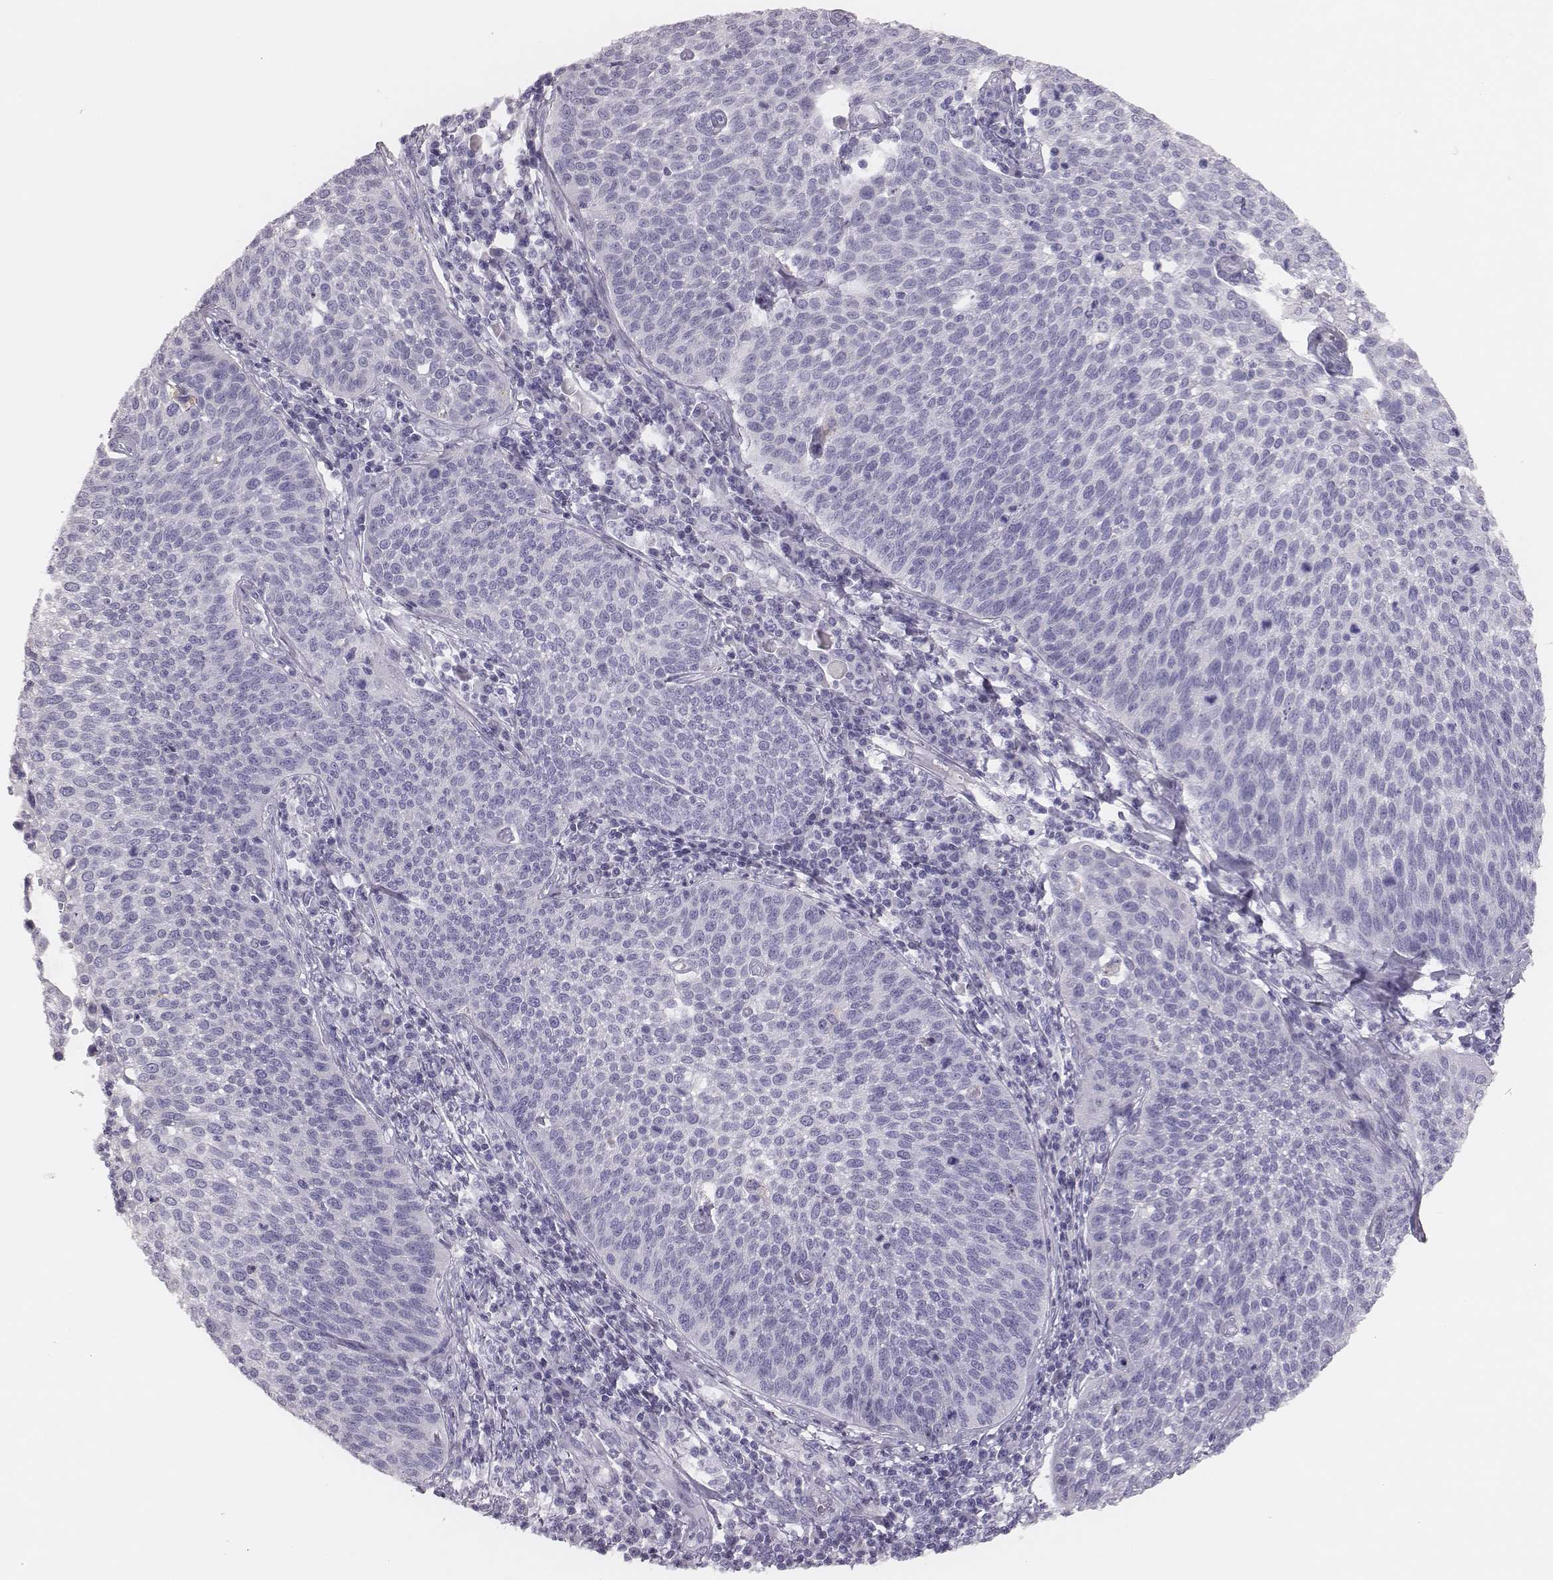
{"staining": {"intensity": "negative", "quantity": "none", "location": "none"}, "tissue": "cervical cancer", "cell_type": "Tumor cells", "image_type": "cancer", "snomed": [{"axis": "morphology", "description": "Squamous cell carcinoma, NOS"}, {"axis": "topography", "description": "Cervix"}], "caption": "This image is of cervical cancer (squamous cell carcinoma) stained with immunohistochemistry (IHC) to label a protein in brown with the nuclei are counter-stained blue. There is no staining in tumor cells.", "gene": "H1-6", "patient": {"sex": "female", "age": 34}}